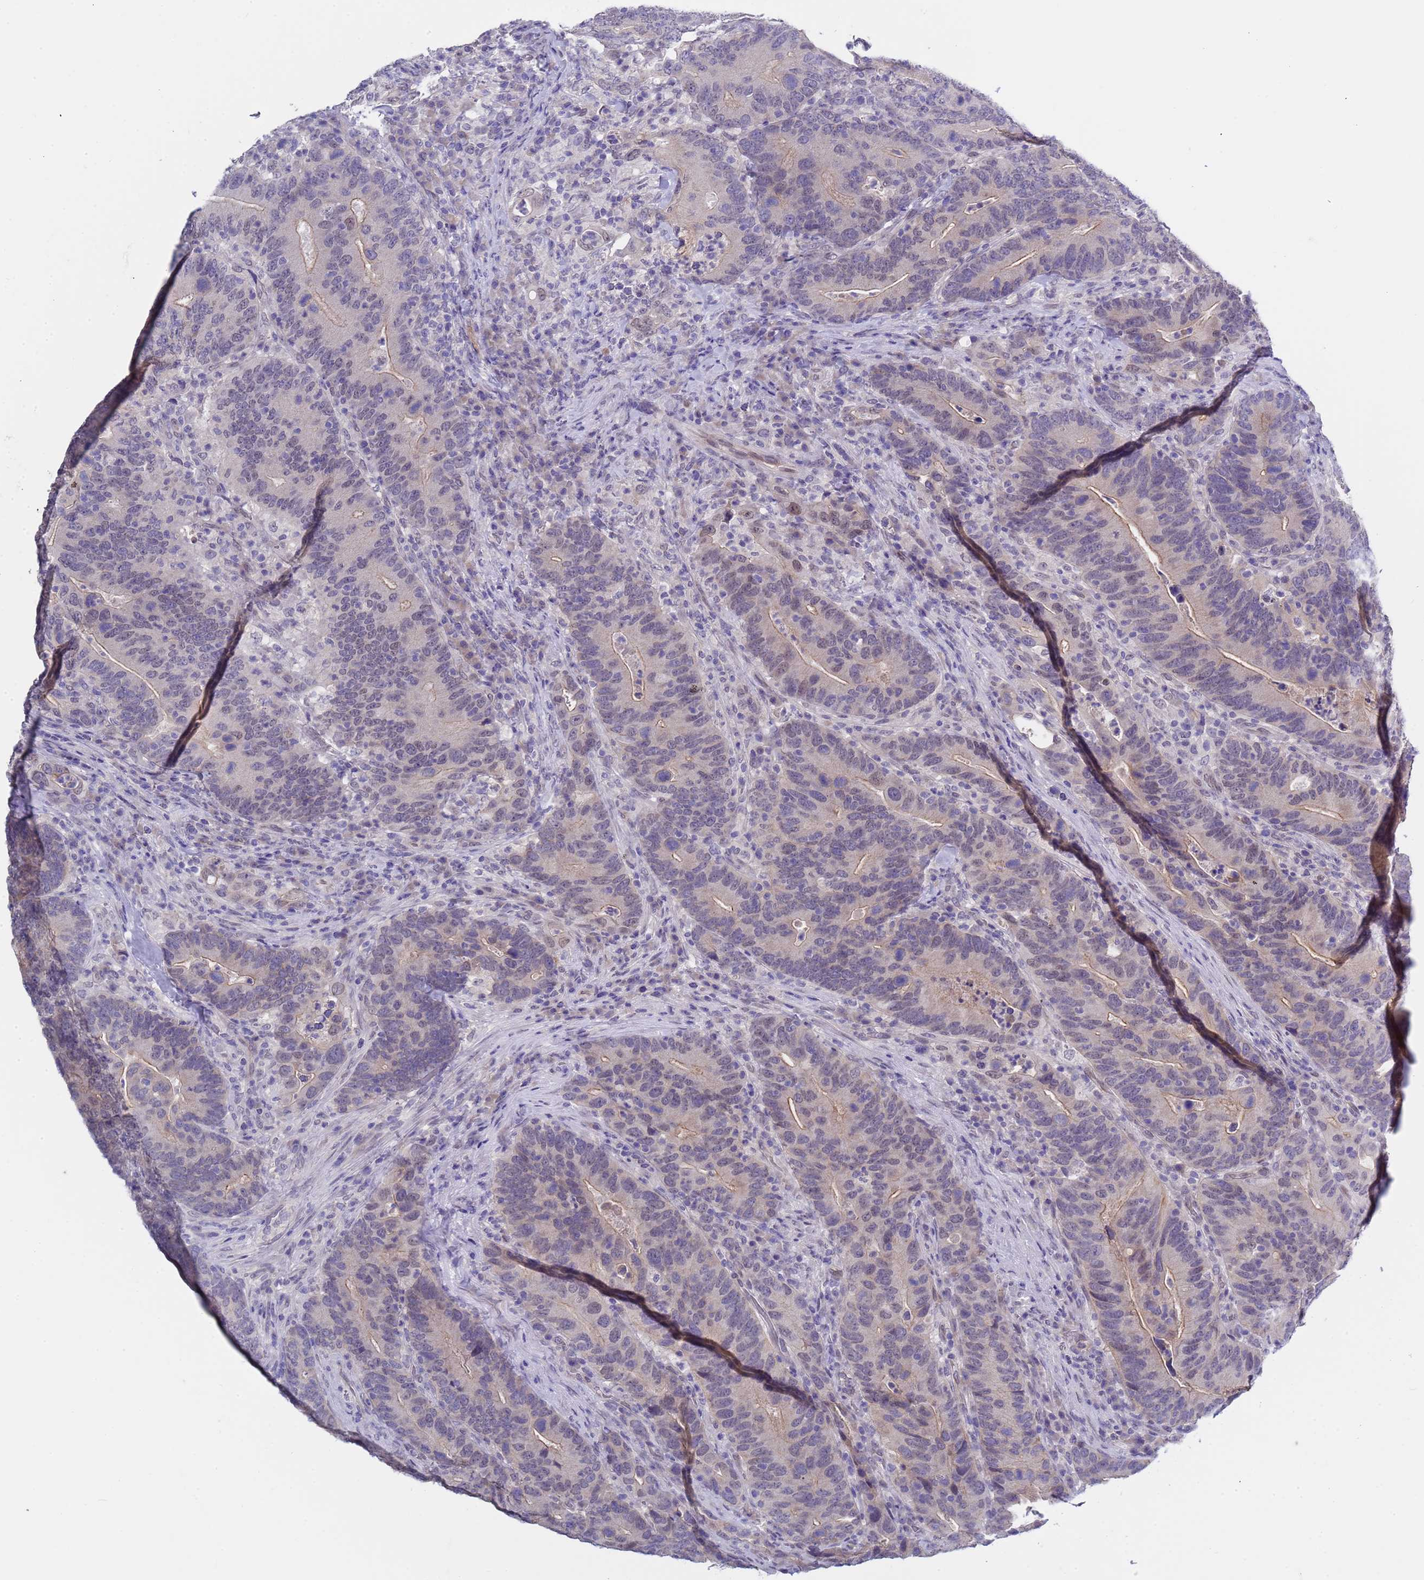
{"staining": {"intensity": "weak", "quantity": "25%-75%", "location": "cytoplasmic/membranous"}, "tissue": "colorectal cancer", "cell_type": "Tumor cells", "image_type": "cancer", "snomed": [{"axis": "morphology", "description": "Adenocarcinoma, NOS"}, {"axis": "topography", "description": "Colon"}], "caption": "Protein analysis of colorectal cancer (adenocarcinoma) tissue reveals weak cytoplasmic/membranous expression in about 25%-75% of tumor cells. (IHC, brightfield microscopy, high magnification).", "gene": "TRMT10A", "patient": {"sex": "female", "age": 66}}